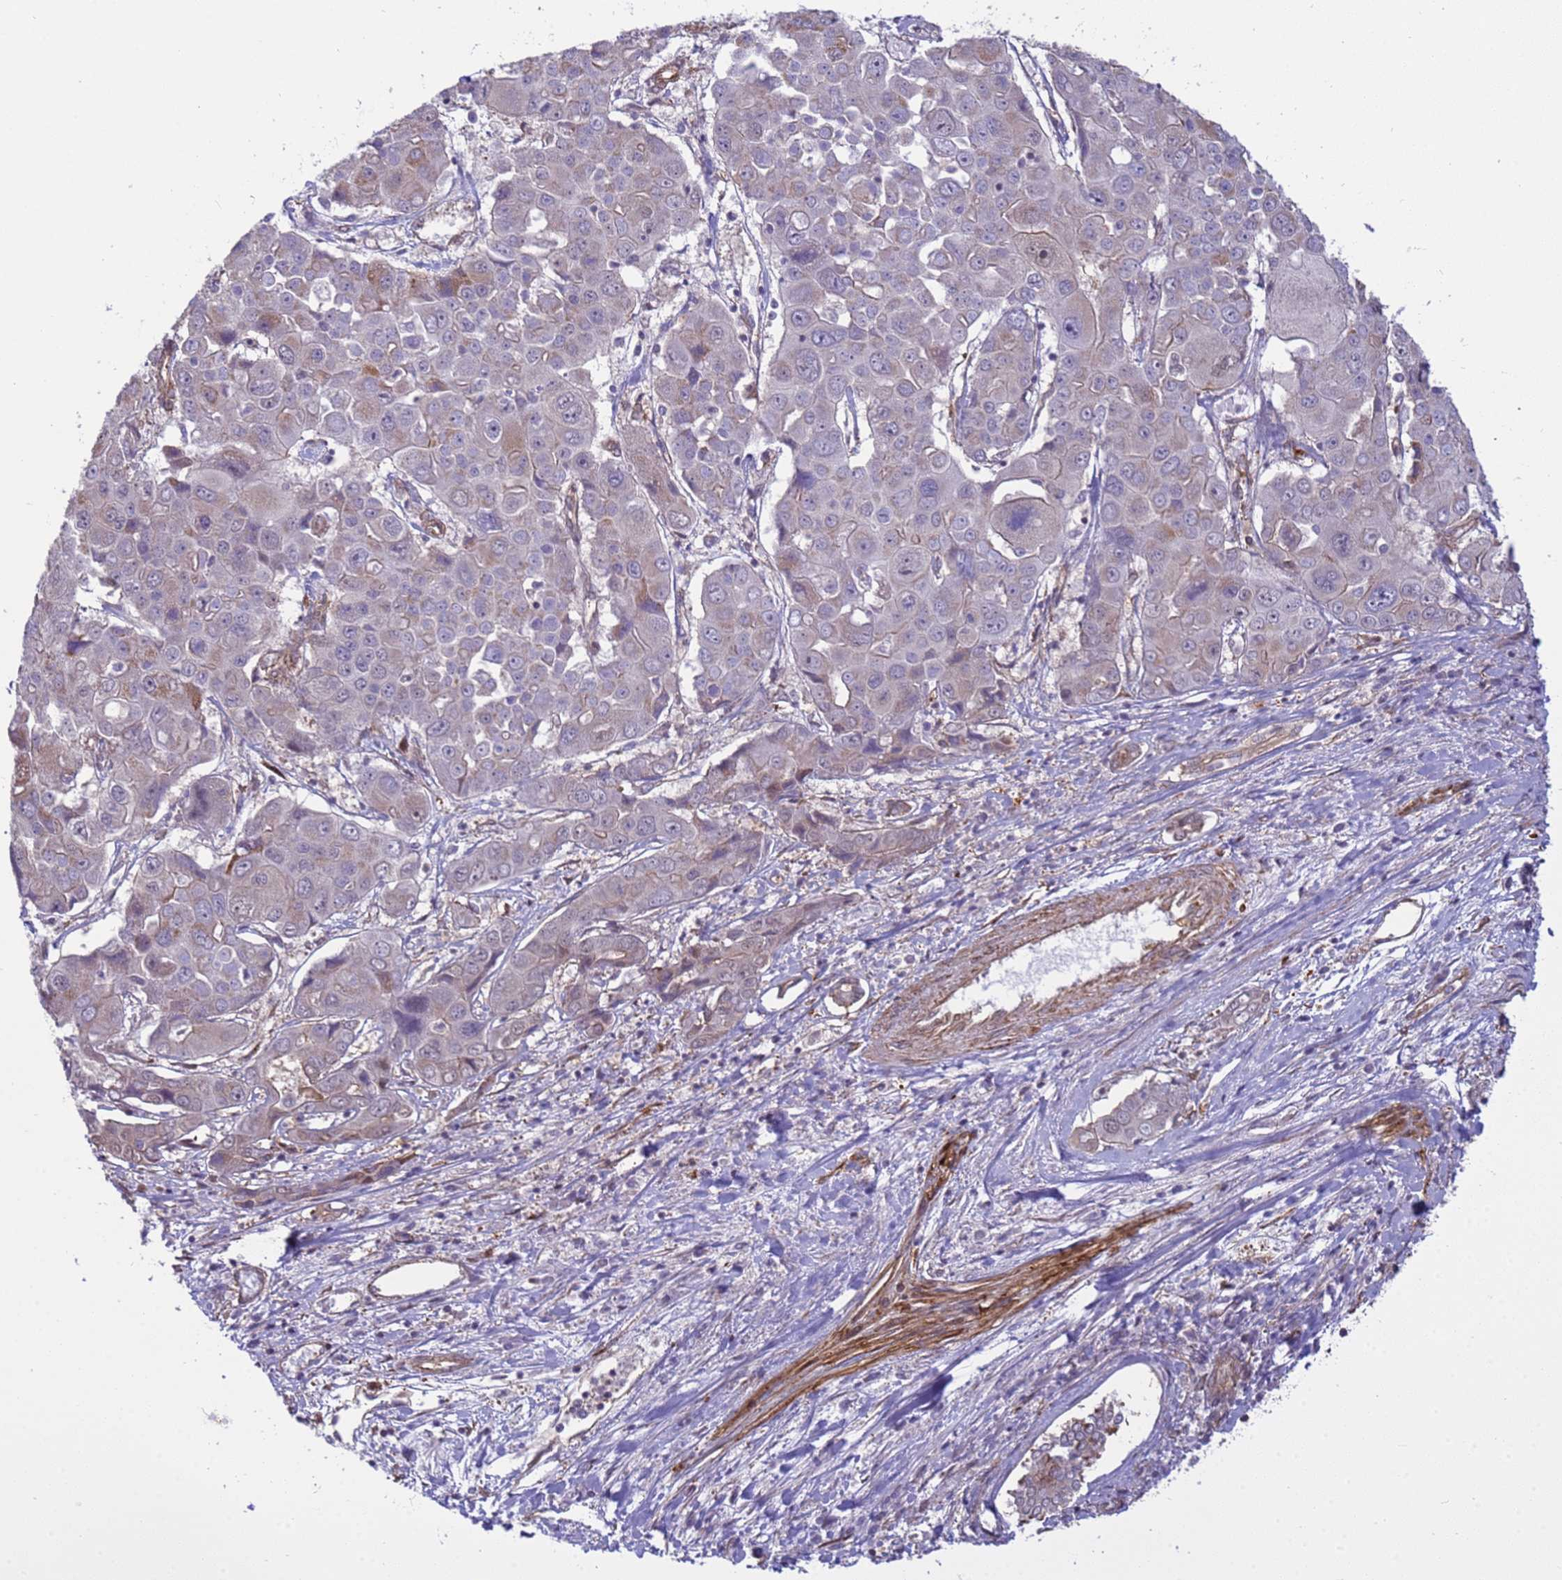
{"staining": {"intensity": "weak", "quantity": "<25%", "location": "cytoplasmic/membranous"}, "tissue": "liver cancer", "cell_type": "Tumor cells", "image_type": "cancer", "snomed": [{"axis": "morphology", "description": "Cholangiocarcinoma"}, {"axis": "topography", "description": "Liver"}], "caption": "Tumor cells are negative for brown protein staining in cholangiocarcinoma (liver).", "gene": "ITGB4", "patient": {"sex": "male", "age": 67}}